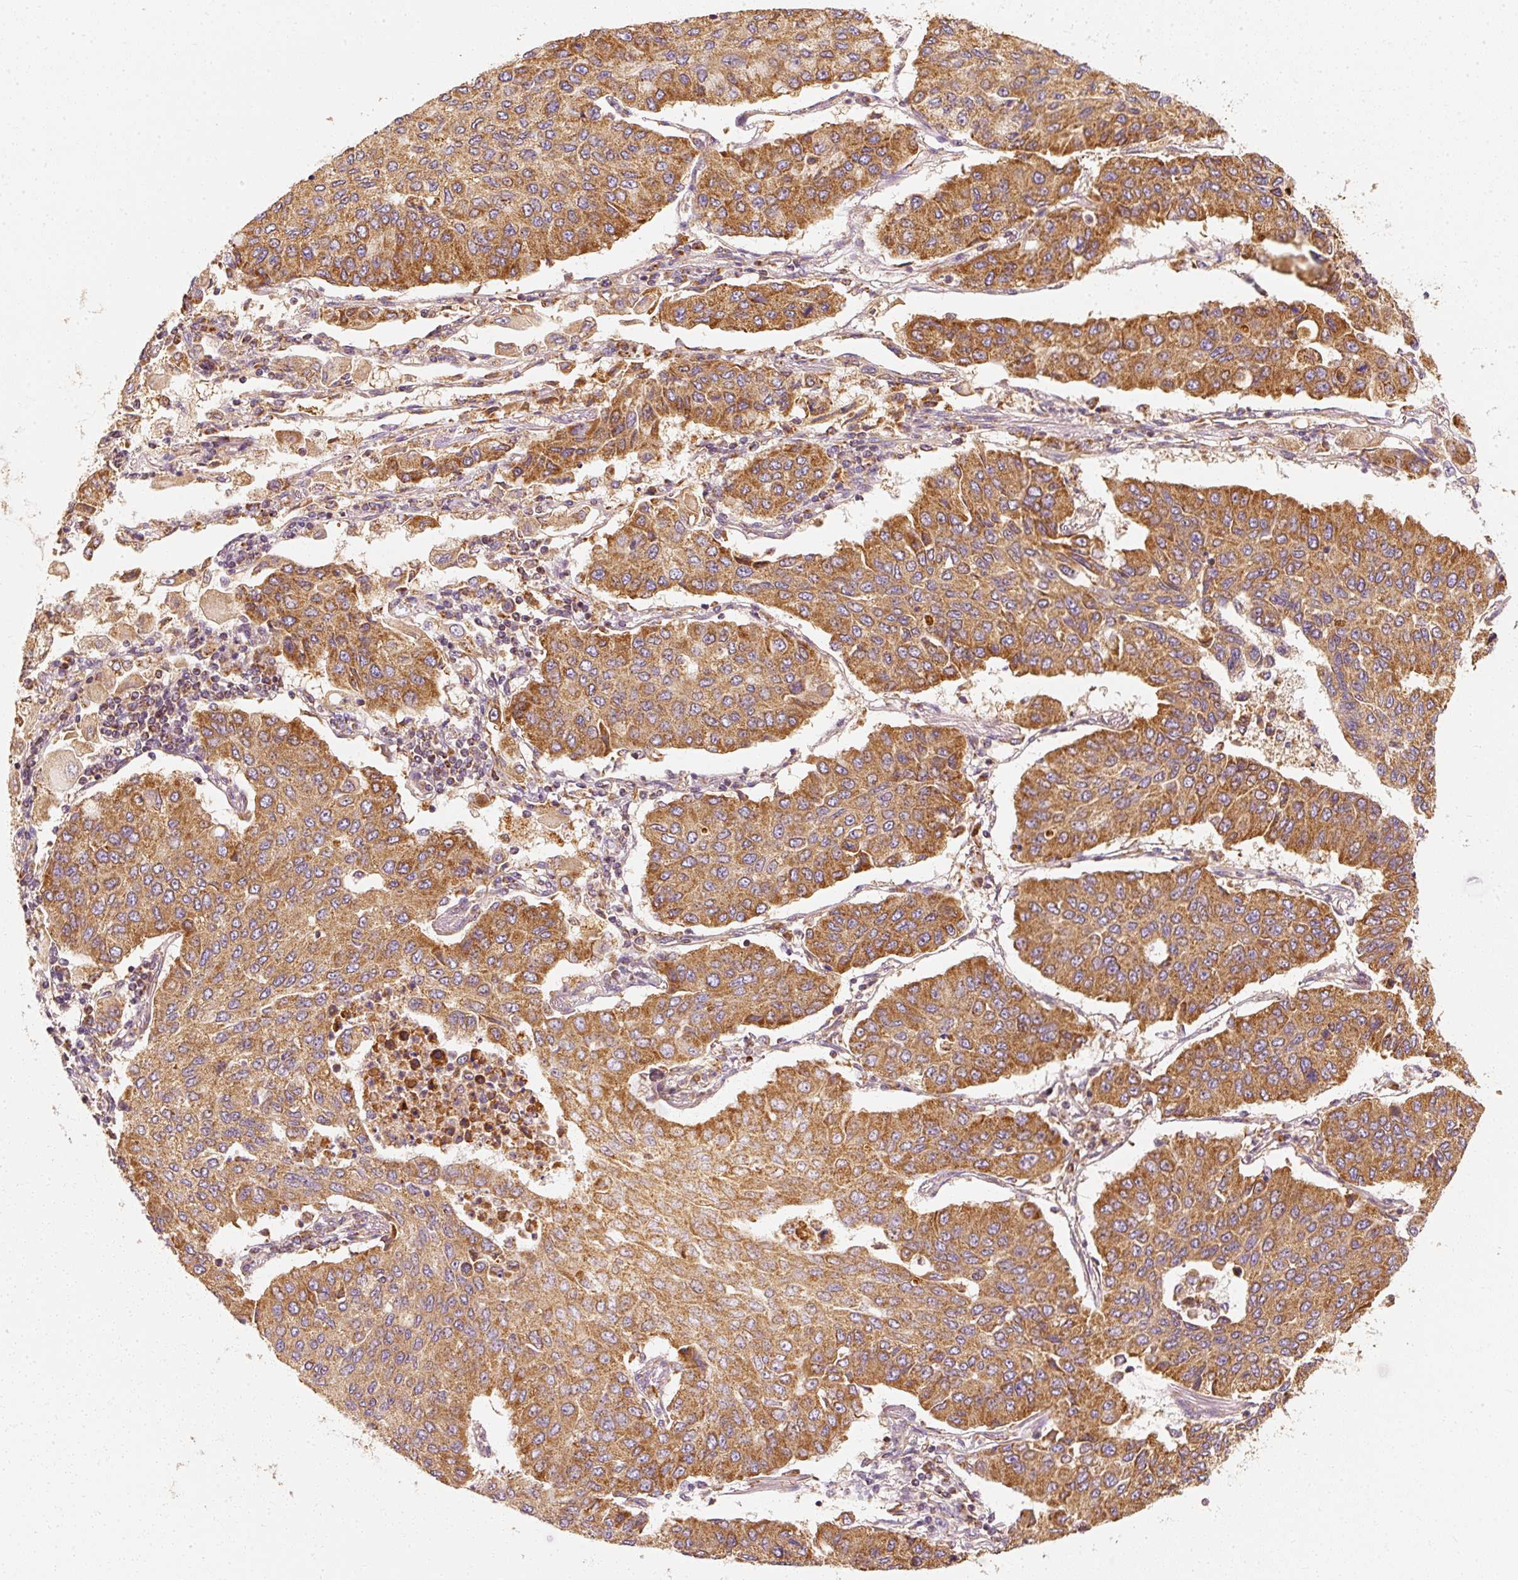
{"staining": {"intensity": "moderate", "quantity": ">75%", "location": "cytoplasmic/membranous"}, "tissue": "lung cancer", "cell_type": "Tumor cells", "image_type": "cancer", "snomed": [{"axis": "morphology", "description": "Squamous cell carcinoma, NOS"}, {"axis": "topography", "description": "Lung"}], "caption": "A micrograph of human lung squamous cell carcinoma stained for a protein exhibits moderate cytoplasmic/membranous brown staining in tumor cells. The staining is performed using DAB brown chromogen to label protein expression. The nuclei are counter-stained blue using hematoxylin.", "gene": "TOMM40", "patient": {"sex": "male", "age": 74}}